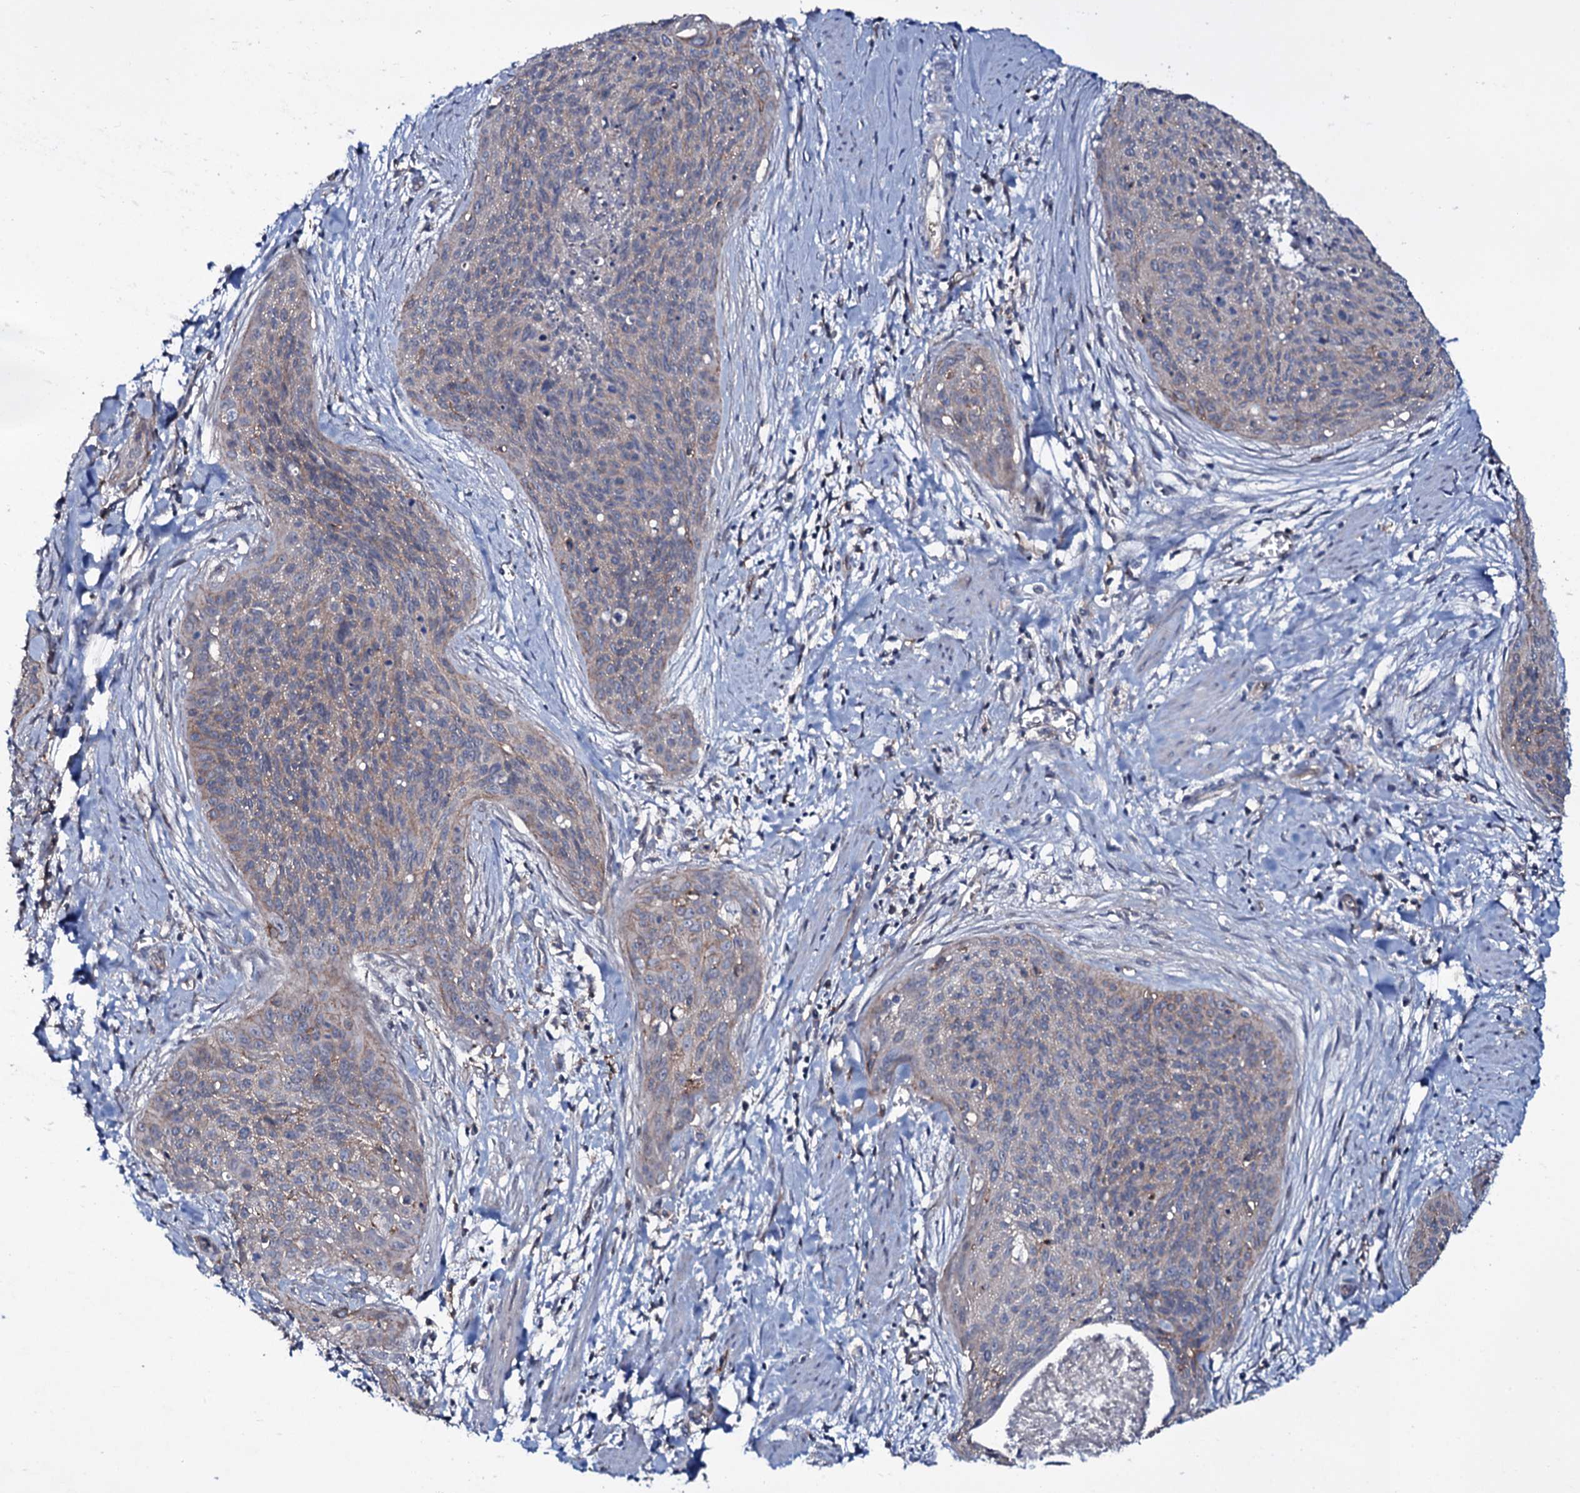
{"staining": {"intensity": "negative", "quantity": "none", "location": "none"}, "tissue": "cervical cancer", "cell_type": "Tumor cells", "image_type": "cancer", "snomed": [{"axis": "morphology", "description": "Squamous cell carcinoma, NOS"}, {"axis": "topography", "description": "Cervix"}], "caption": "High magnification brightfield microscopy of cervical squamous cell carcinoma stained with DAB (brown) and counterstained with hematoxylin (blue): tumor cells show no significant staining.", "gene": "SNAP23", "patient": {"sex": "female", "age": 55}}